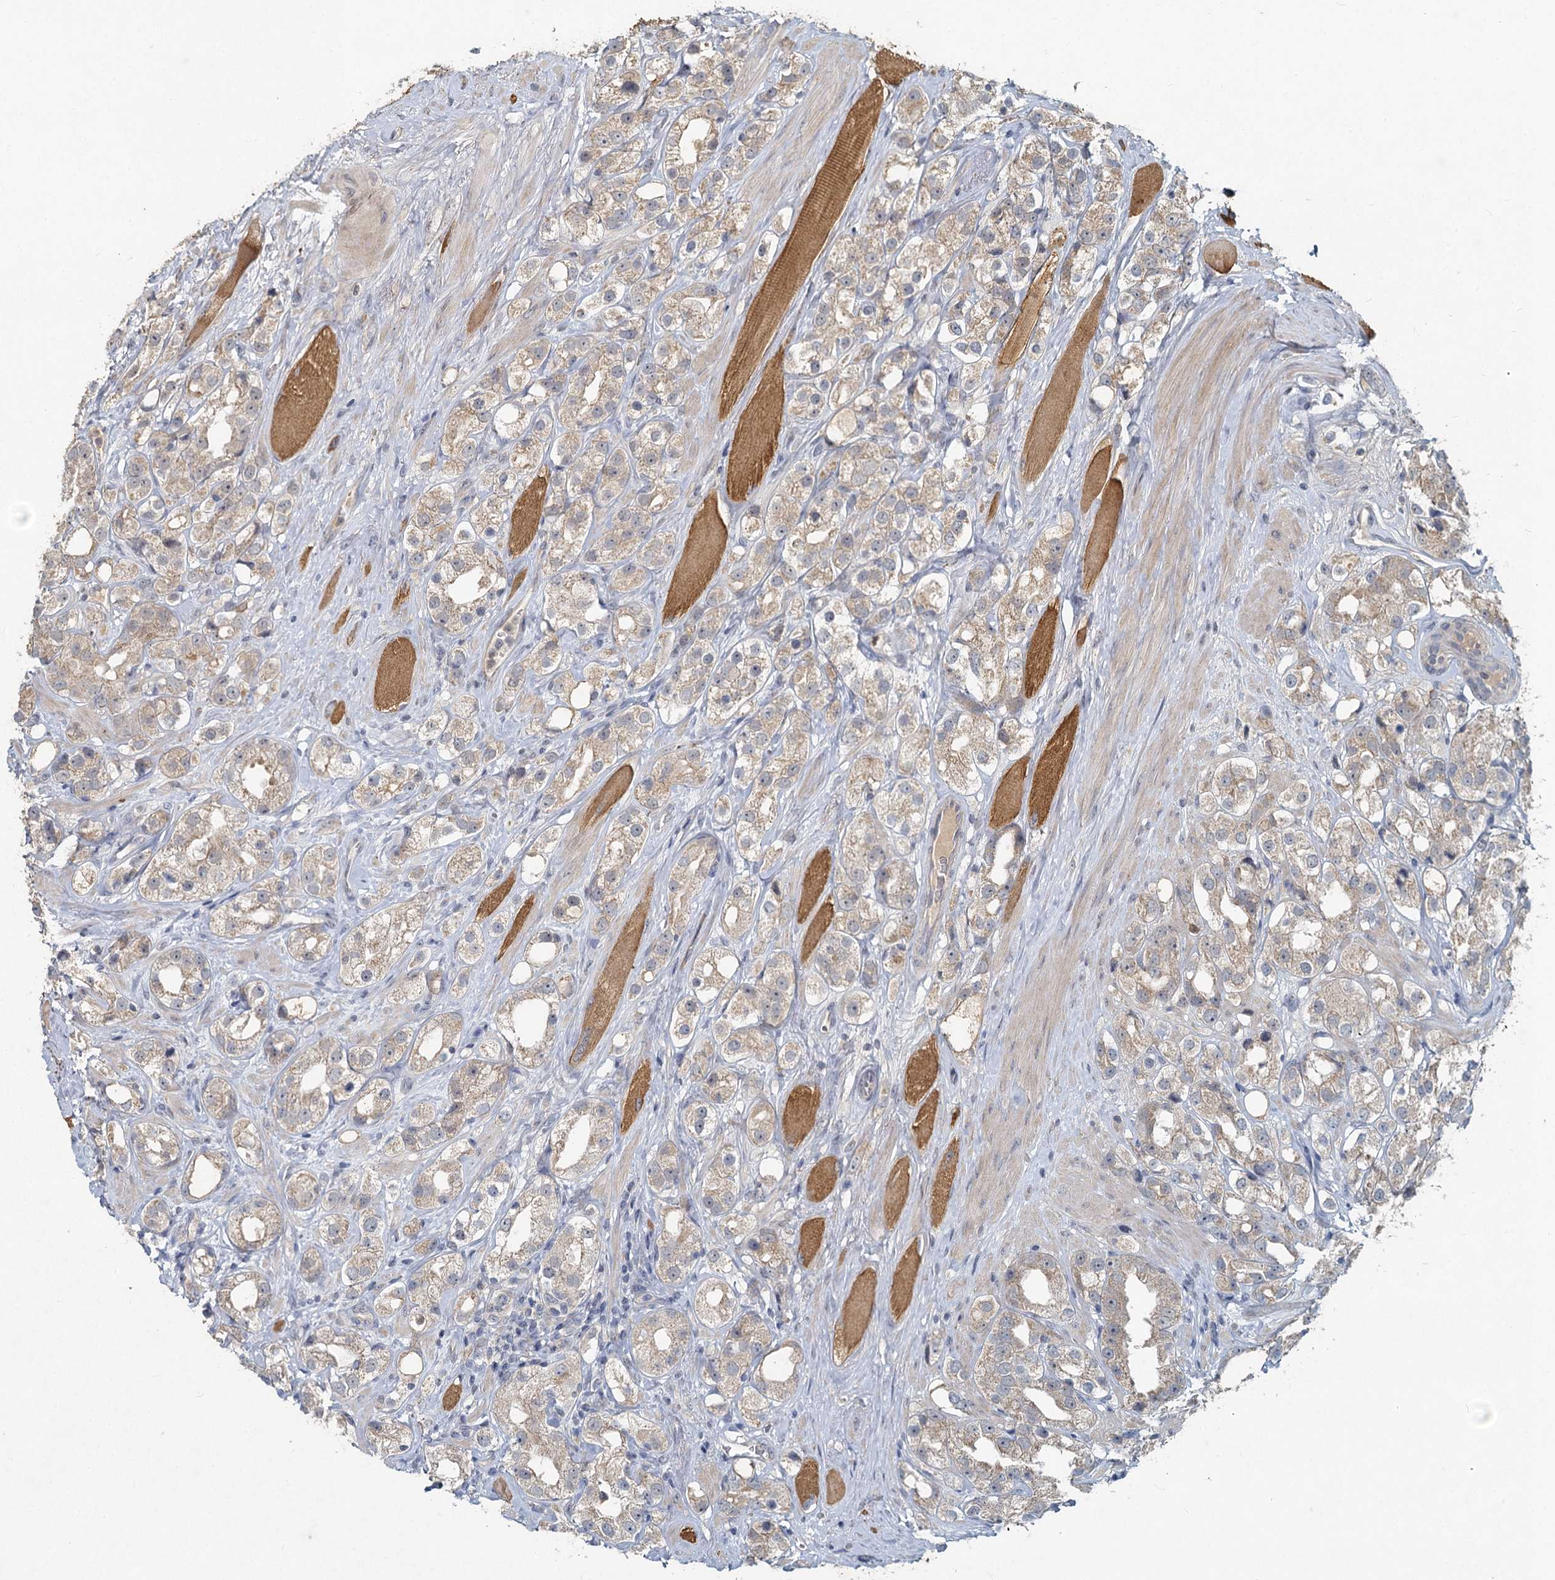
{"staining": {"intensity": "weak", "quantity": "25%-75%", "location": "cytoplasmic/membranous"}, "tissue": "prostate cancer", "cell_type": "Tumor cells", "image_type": "cancer", "snomed": [{"axis": "morphology", "description": "Adenocarcinoma, NOS"}, {"axis": "topography", "description": "Prostate"}], "caption": "DAB (3,3'-diaminobenzidine) immunohistochemical staining of human prostate adenocarcinoma exhibits weak cytoplasmic/membranous protein staining in approximately 25%-75% of tumor cells. The staining was performed using DAB, with brown indicating positive protein expression. Nuclei are stained blue with hematoxylin.", "gene": "HERC3", "patient": {"sex": "male", "age": 79}}